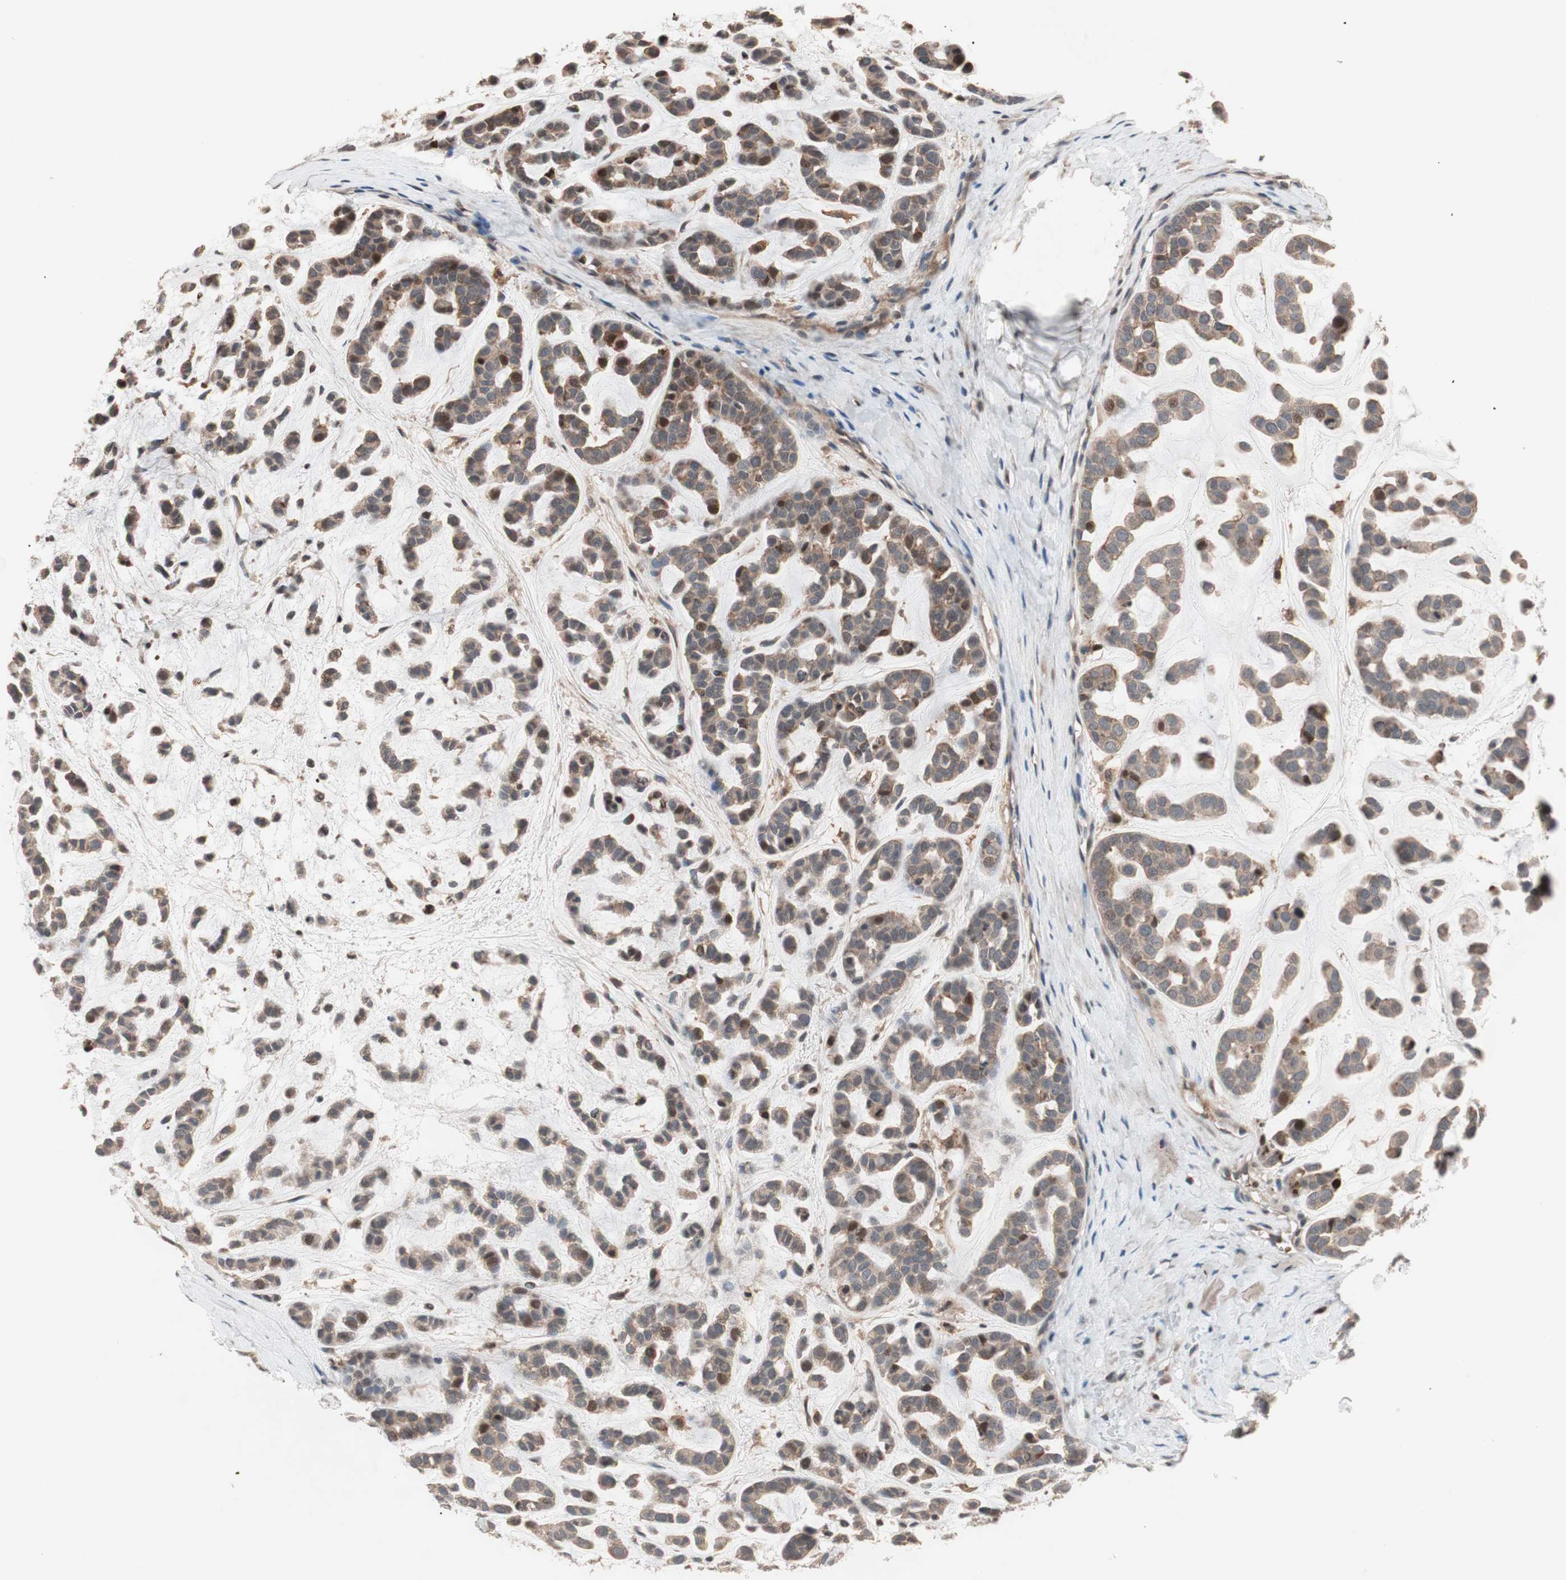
{"staining": {"intensity": "moderate", "quantity": ">75%", "location": "cytoplasmic/membranous"}, "tissue": "head and neck cancer", "cell_type": "Tumor cells", "image_type": "cancer", "snomed": [{"axis": "morphology", "description": "Adenocarcinoma, NOS"}, {"axis": "morphology", "description": "Adenoma, NOS"}, {"axis": "topography", "description": "Head-Neck"}], "caption": "An image of human adenoma (head and neck) stained for a protein shows moderate cytoplasmic/membranous brown staining in tumor cells.", "gene": "NF2", "patient": {"sex": "female", "age": 55}}